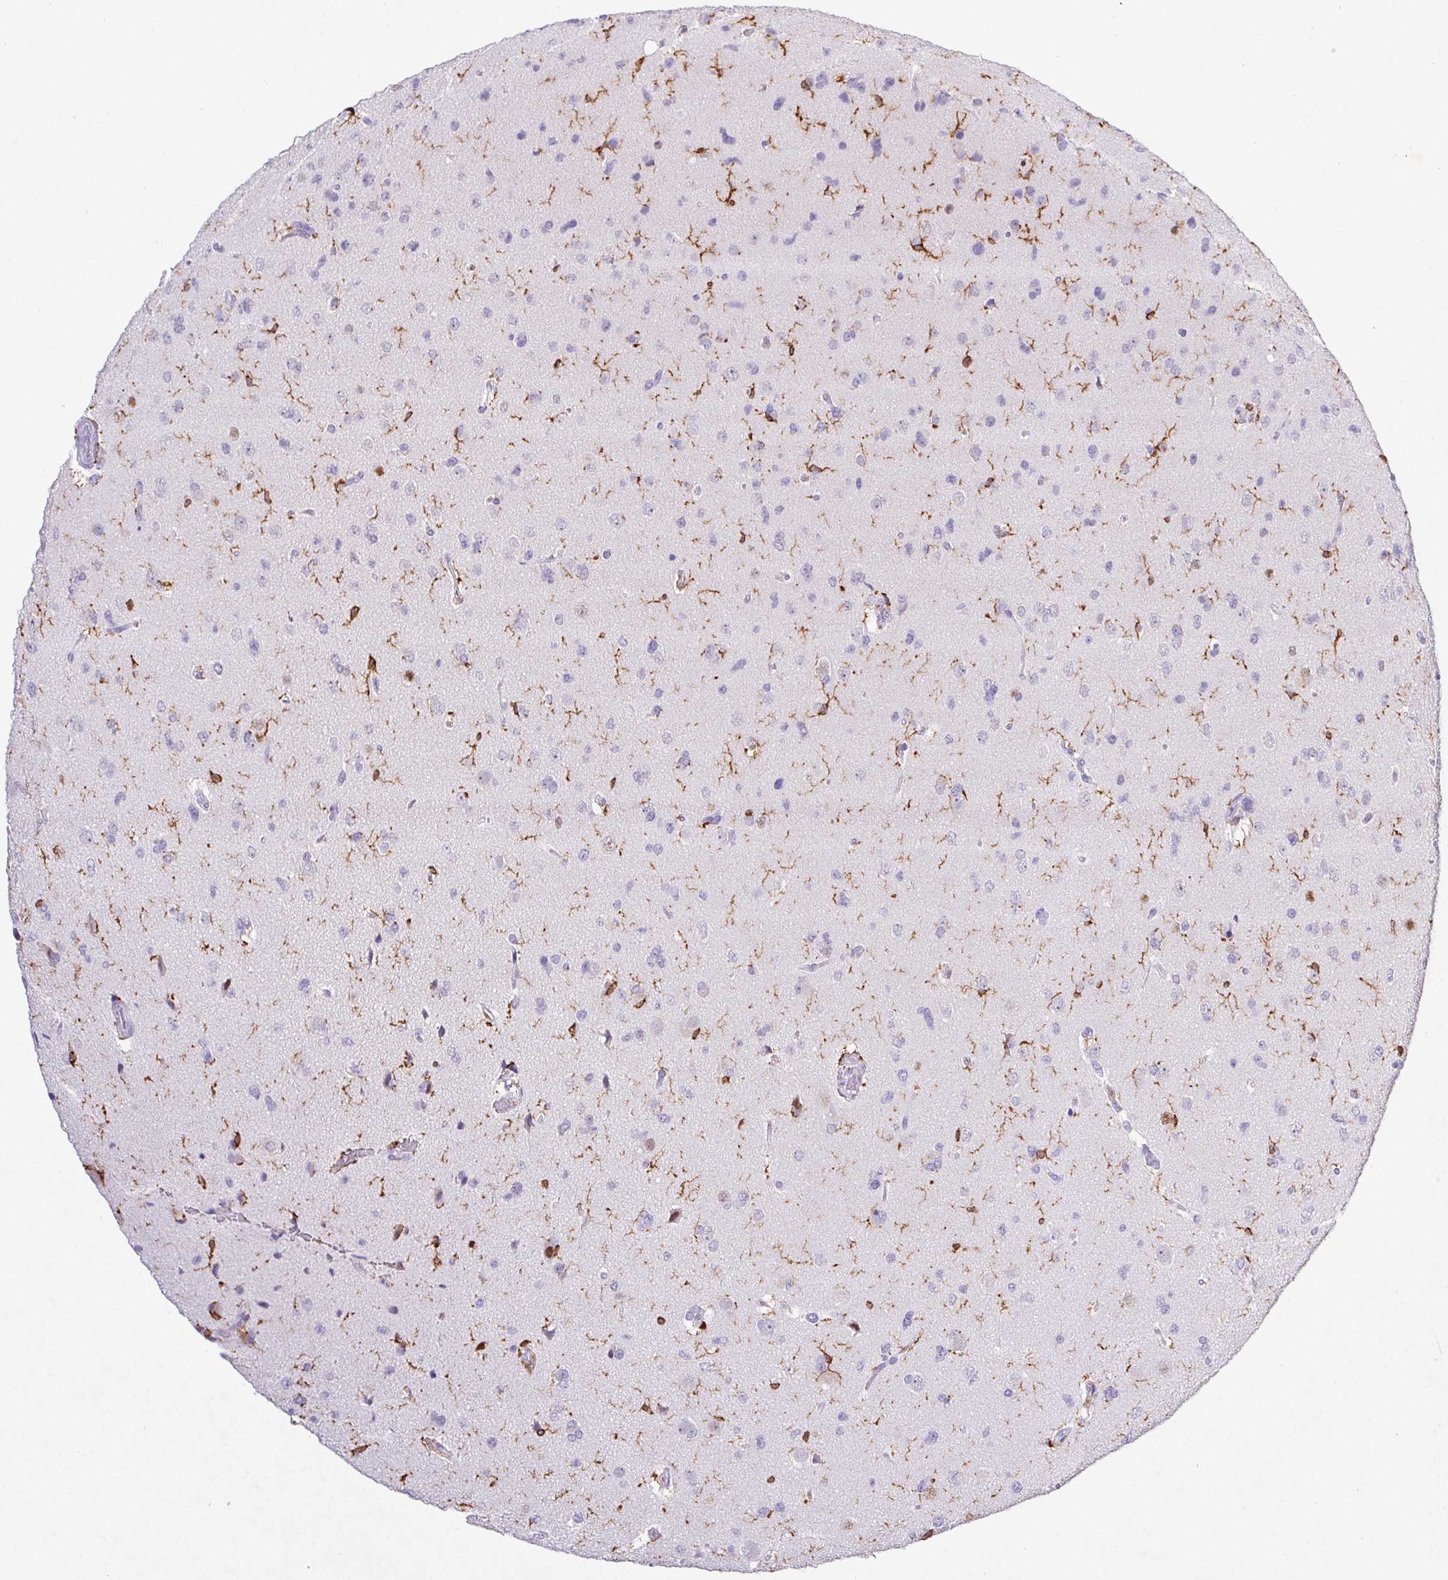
{"staining": {"intensity": "negative", "quantity": "none", "location": "none"}, "tissue": "glioma", "cell_type": "Tumor cells", "image_type": "cancer", "snomed": [{"axis": "morphology", "description": "Glioma, malignant, Low grade"}, {"axis": "topography", "description": "Brain"}], "caption": "Tumor cells show no significant expression in malignant low-grade glioma. (DAB immunohistochemistry (IHC) visualized using brightfield microscopy, high magnification).", "gene": "APBB1IP", "patient": {"sex": "female", "age": 55}}